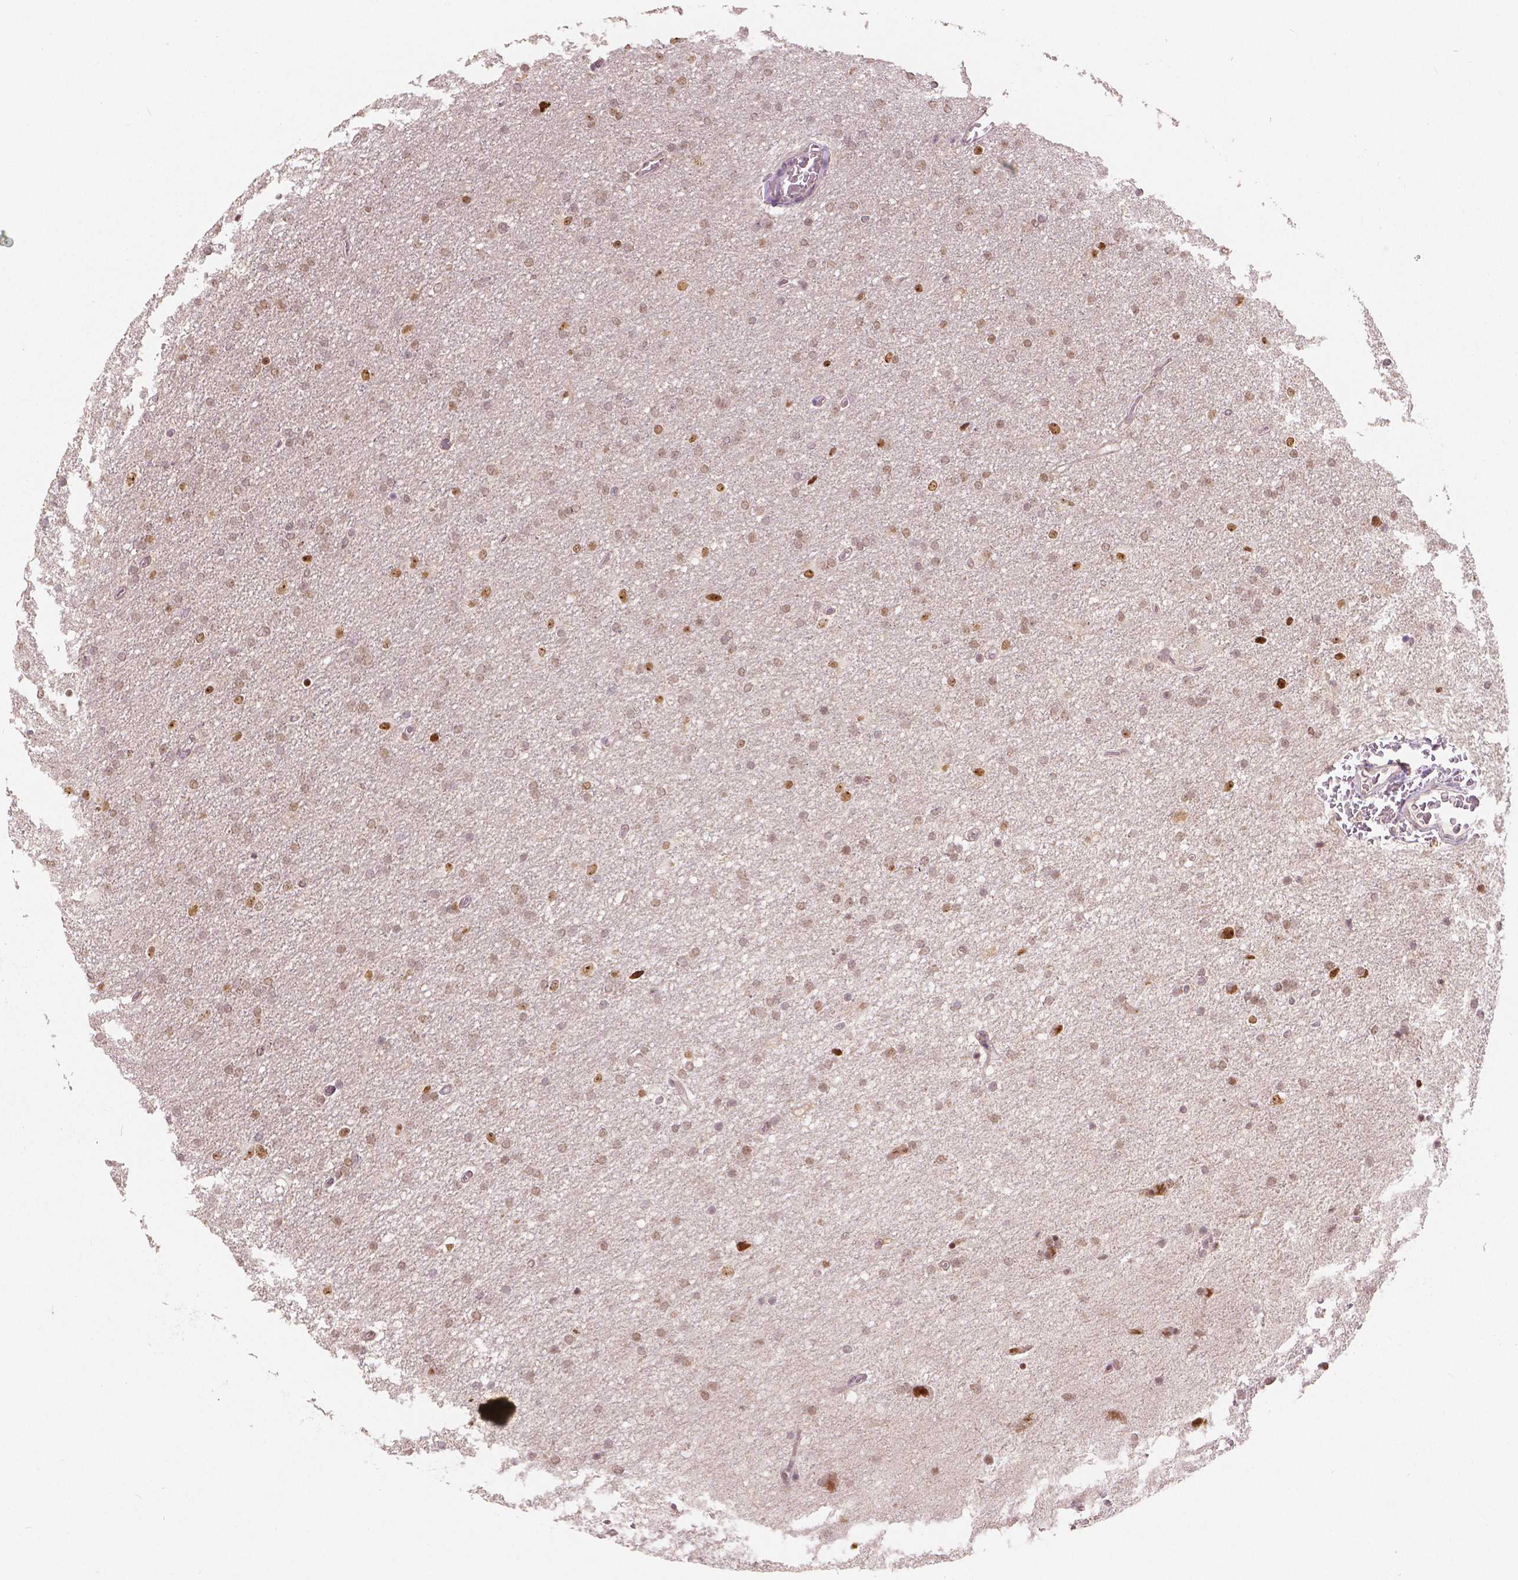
{"staining": {"intensity": "moderate", "quantity": "25%-75%", "location": "nuclear"}, "tissue": "glioma", "cell_type": "Tumor cells", "image_type": "cancer", "snomed": [{"axis": "morphology", "description": "Glioma, malignant, High grade"}, {"axis": "topography", "description": "Cerebral cortex"}], "caption": "Immunohistochemical staining of human glioma exhibits moderate nuclear protein positivity in approximately 25%-75% of tumor cells.", "gene": "NSD2", "patient": {"sex": "male", "age": 70}}